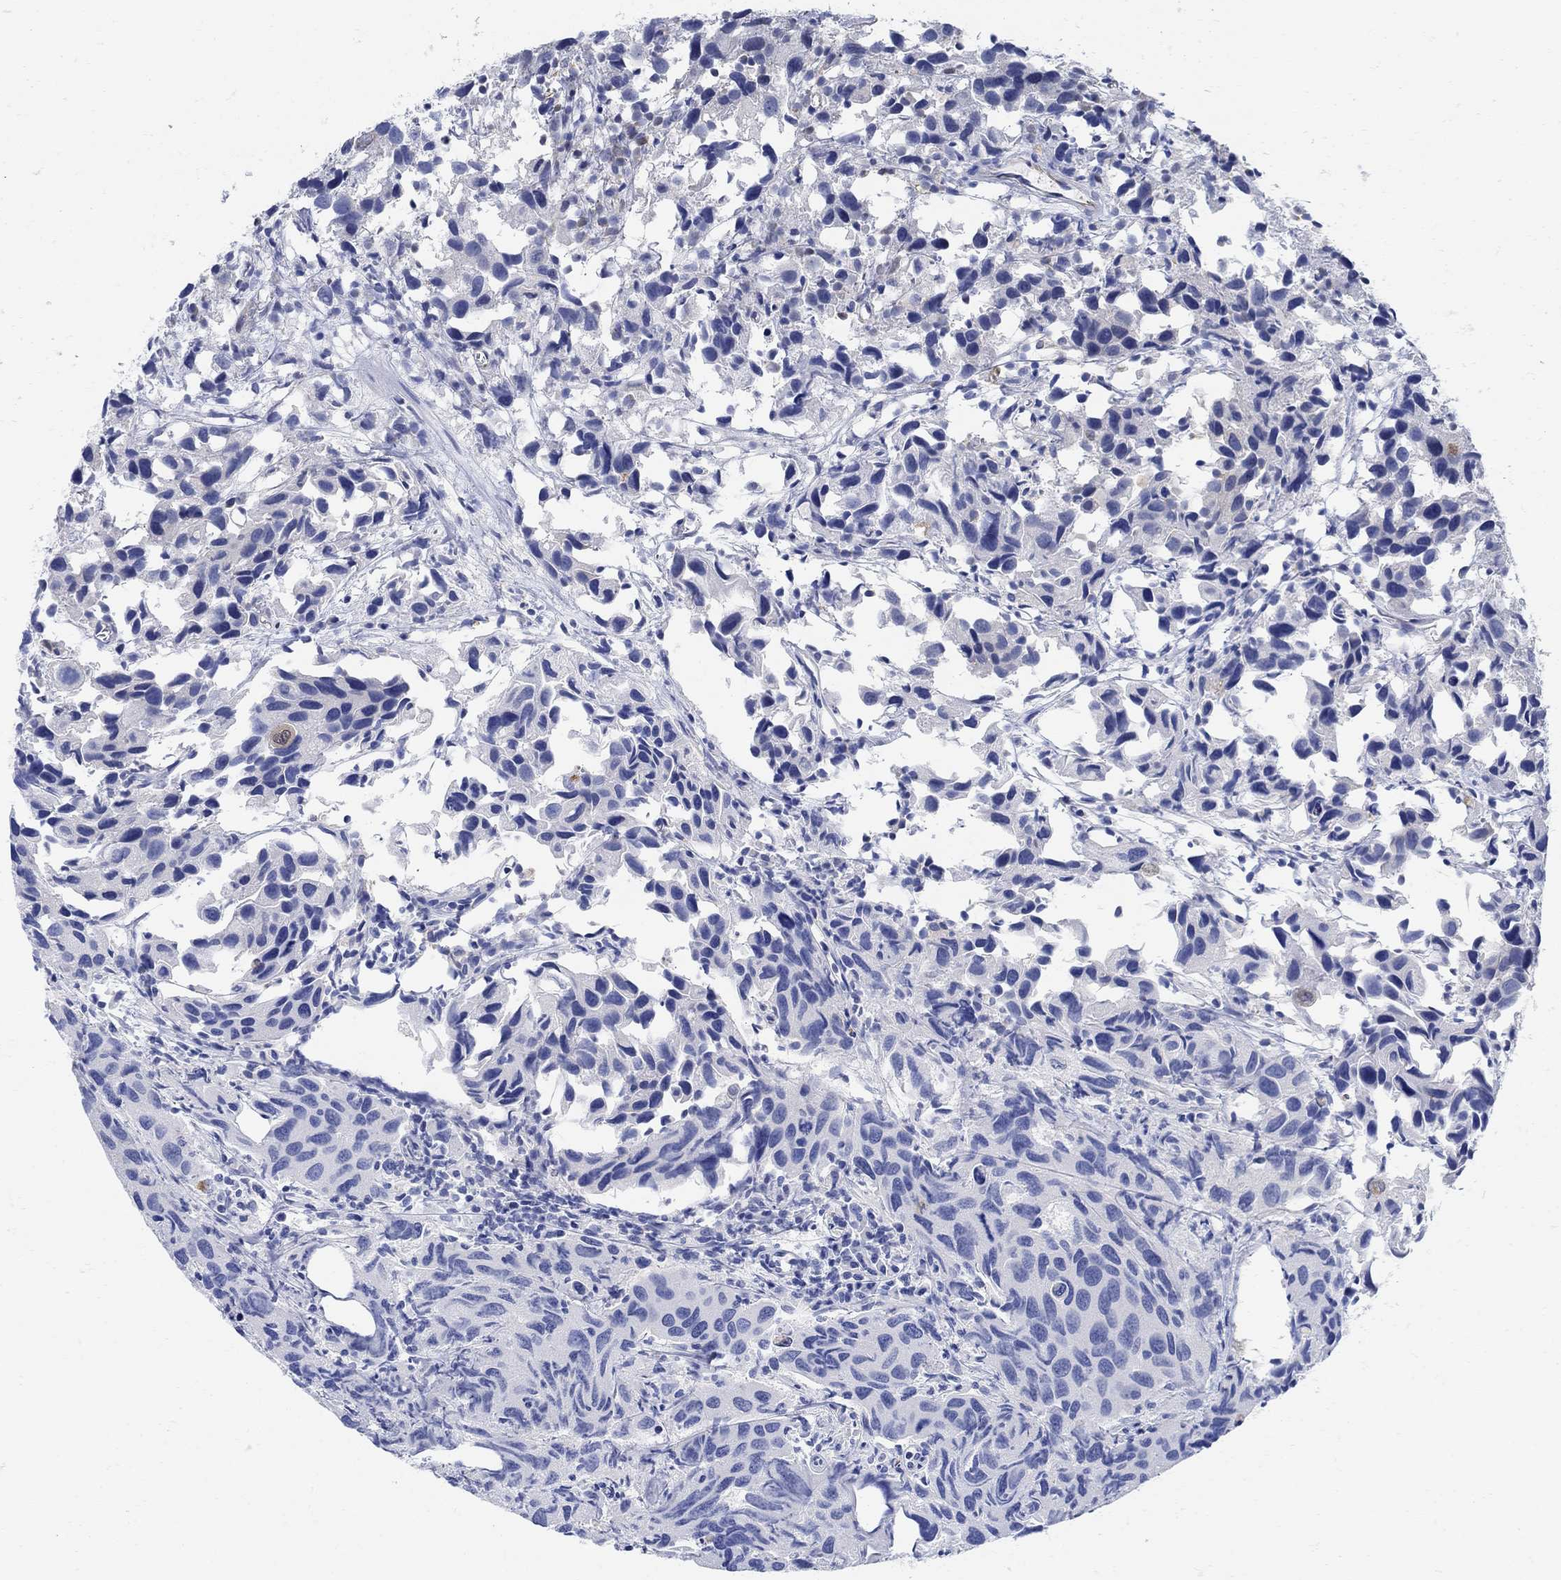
{"staining": {"intensity": "negative", "quantity": "none", "location": "none"}, "tissue": "urothelial cancer", "cell_type": "Tumor cells", "image_type": "cancer", "snomed": [{"axis": "morphology", "description": "Urothelial carcinoma, High grade"}, {"axis": "topography", "description": "Urinary bladder"}], "caption": "DAB (3,3'-diaminobenzidine) immunohistochemical staining of urothelial cancer shows no significant positivity in tumor cells.", "gene": "PHF21B", "patient": {"sex": "male", "age": 79}}